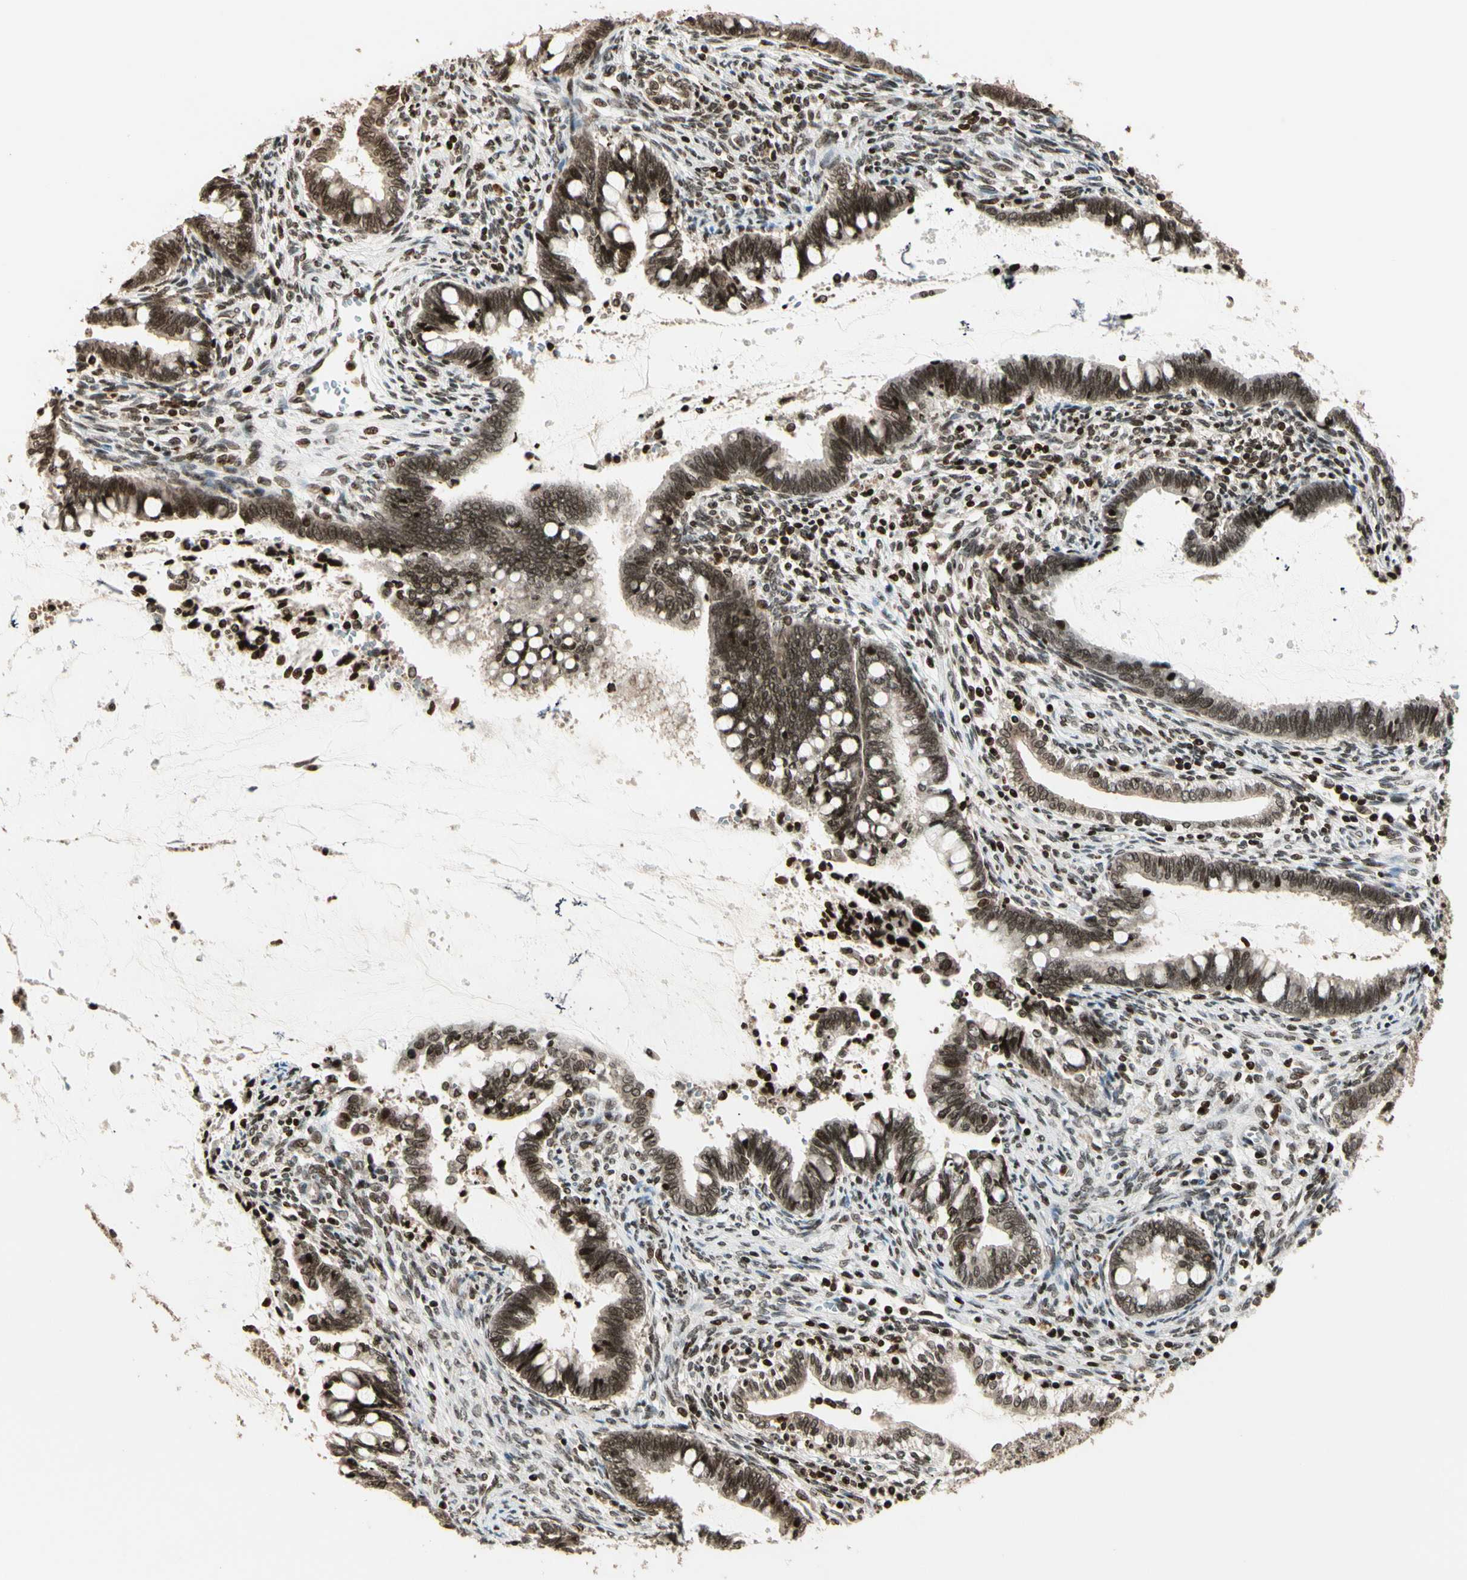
{"staining": {"intensity": "moderate", "quantity": ">75%", "location": "nuclear"}, "tissue": "cervical cancer", "cell_type": "Tumor cells", "image_type": "cancer", "snomed": [{"axis": "morphology", "description": "Adenocarcinoma, NOS"}, {"axis": "topography", "description": "Cervix"}], "caption": "Adenocarcinoma (cervical) stained with a protein marker displays moderate staining in tumor cells.", "gene": "TSHZ3", "patient": {"sex": "female", "age": 44}}